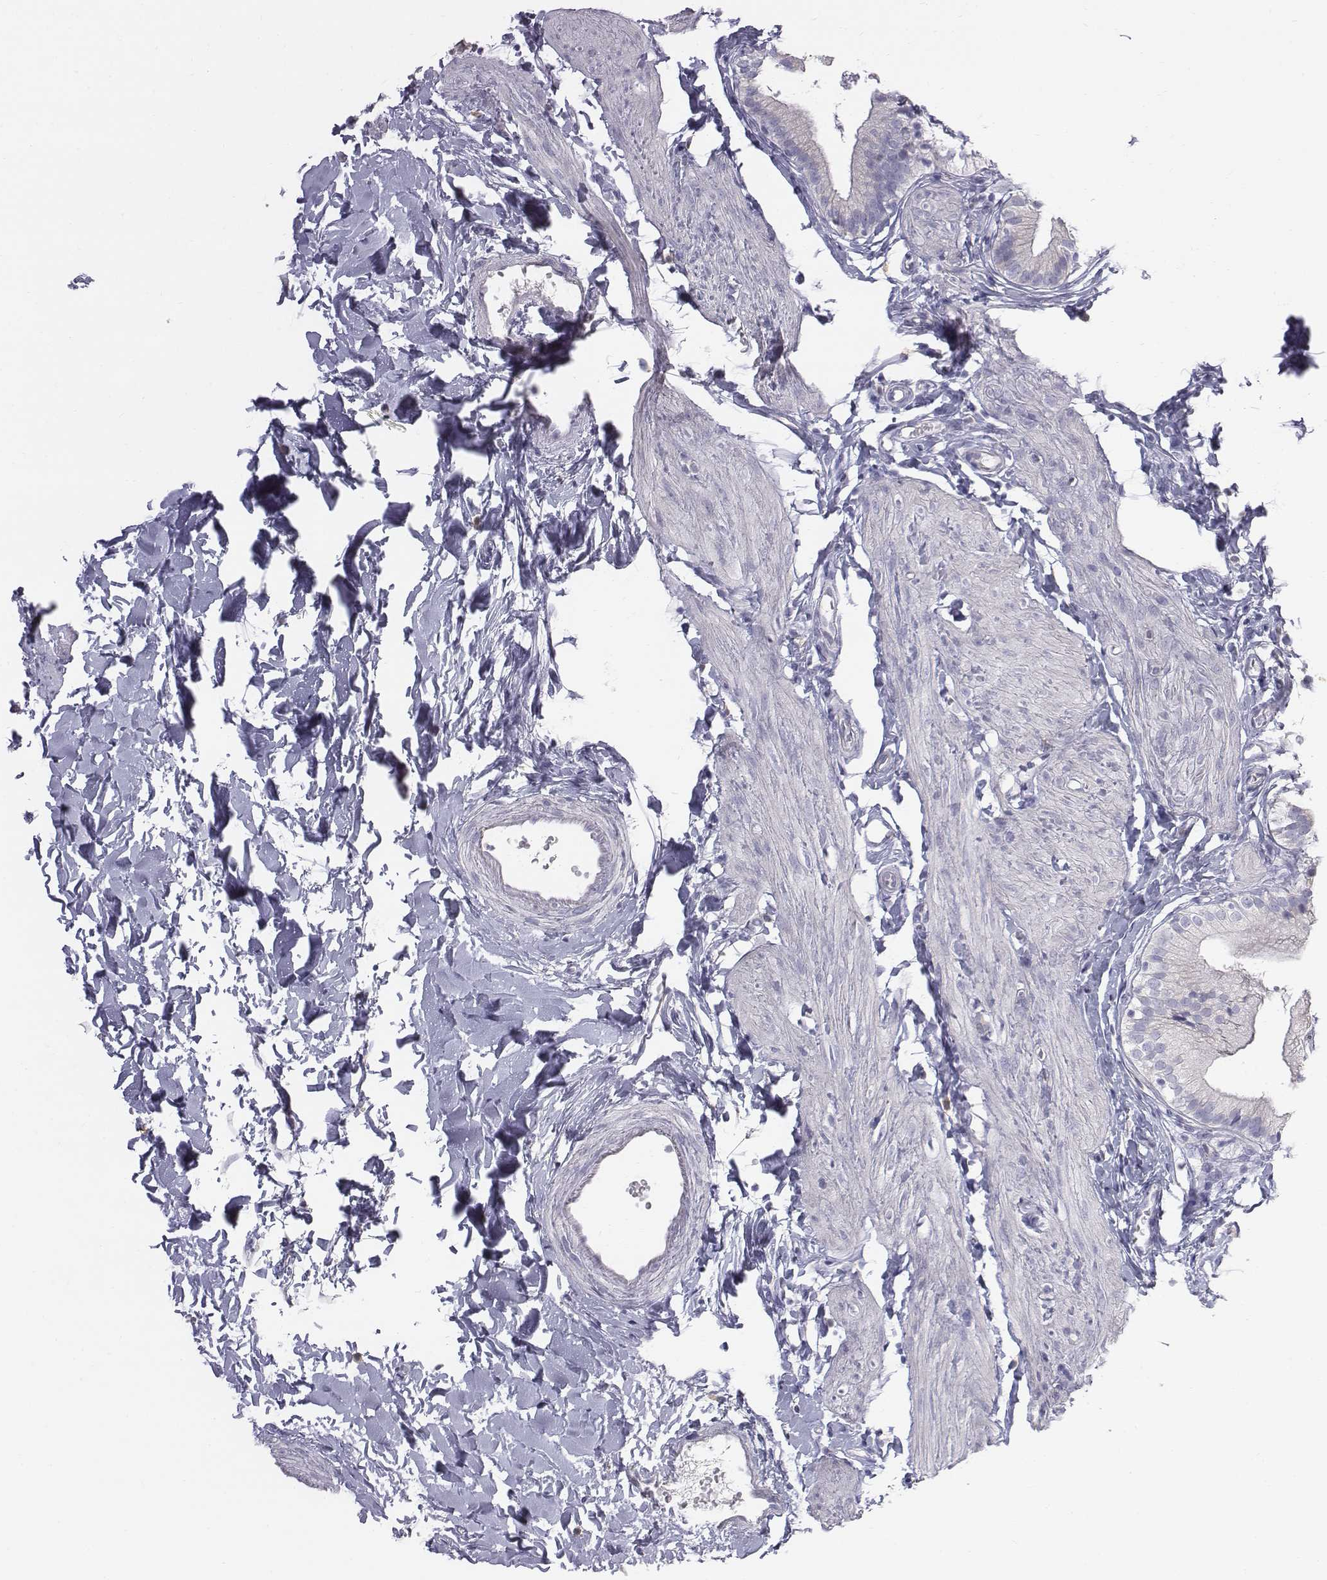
{"staining": {"intensity": "negative", "quantity": "none", "location": "none"}, "tissue": "gallbladder", "cell_type": "Glandular cells", "image_type": "normal", "snomed": [{"axis": "morphology", "description": "Normal tissue, NOS"}, {"axis": "topography", "description": "Gallbladder"}], "caption": "Glandular cells show no significant positivity in benign gallbladder. Brightfield microscopy of IHC stained with DAB (3,3'-diaminobenzidine) (brown) and hematoxylin (blue), captured at high magnification.", "gene": "C6orf58", "patient": {"sex": "female", "age": 47}}